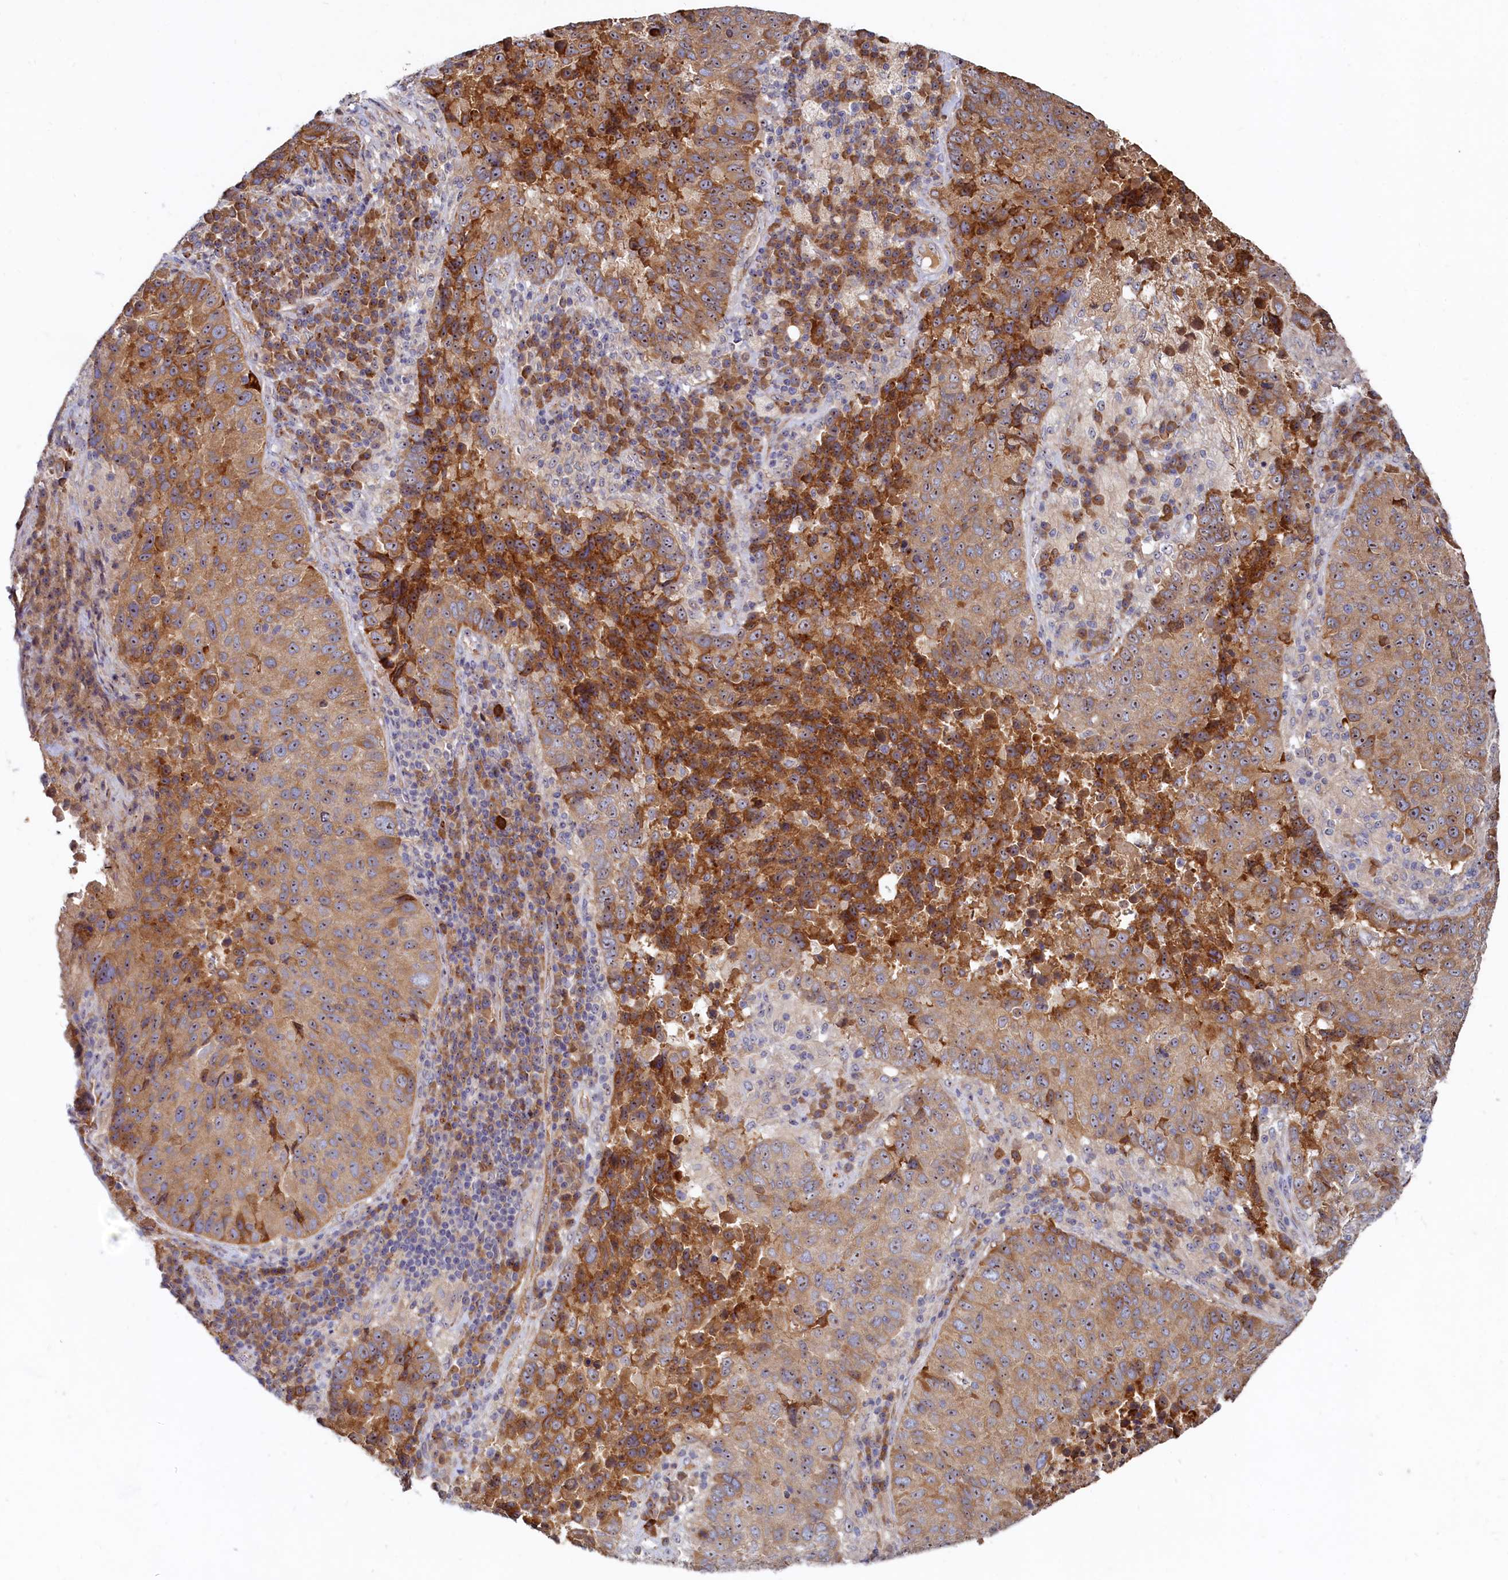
{"staining": {"intensity": "moderate", "quantity": ">75%", "location": "cytoplasmic/membranous,nuclear"}, "tissue": "lung cancer", "cell_type": "Tumor cells", "image_type": "cancer", "snomed": [{"axis": "morphology", "description": "Squamous cell carcinoma, NOS"}, {"axis": "topography", "description": "Lung"}], "caption": "IHC (DAB) staining of lung cancer (squamous cell carcinoma) displays moderate cytoplasmic/membranous and nuclear protein expression in about >75% of tumor cells. IHC stains the protein in brown and the nuclei are stained blue.", "gene": "RGS7BP", "patient": {"sex": "male", "age": 73}}